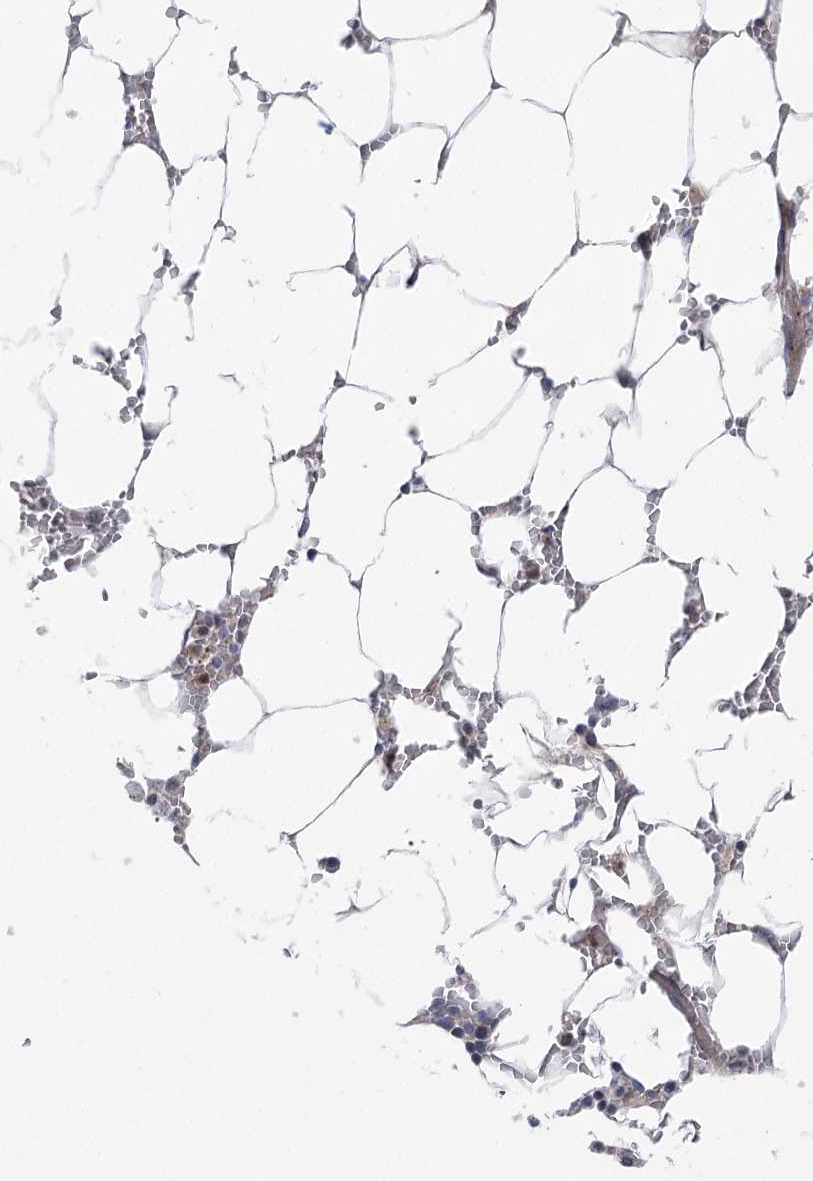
{"staining": {"intensity": "weak", "quantity": "<25%", "location": "cytoplasmic/membranous"}, "tissue": "bone marrow", "cell_type": "Hematopoietic cells", "image_type": "normal", "snomed": [{"axis": "morphology", "description": "Normal tissue, NOS"}, {"axis": "topography", "description": "Bone marrow"}], "caption": "Photomicrograph shows no protein staining in hematopoietic cells of unremarkable bone marrow. The staining is performed using DAB (3,3'-diaminobenzidine) brown chromogen with nuclei counter-stained in using hematoxylin.", "gene": "SCN11A", "patient": {"sex": "male", "age": 70}}